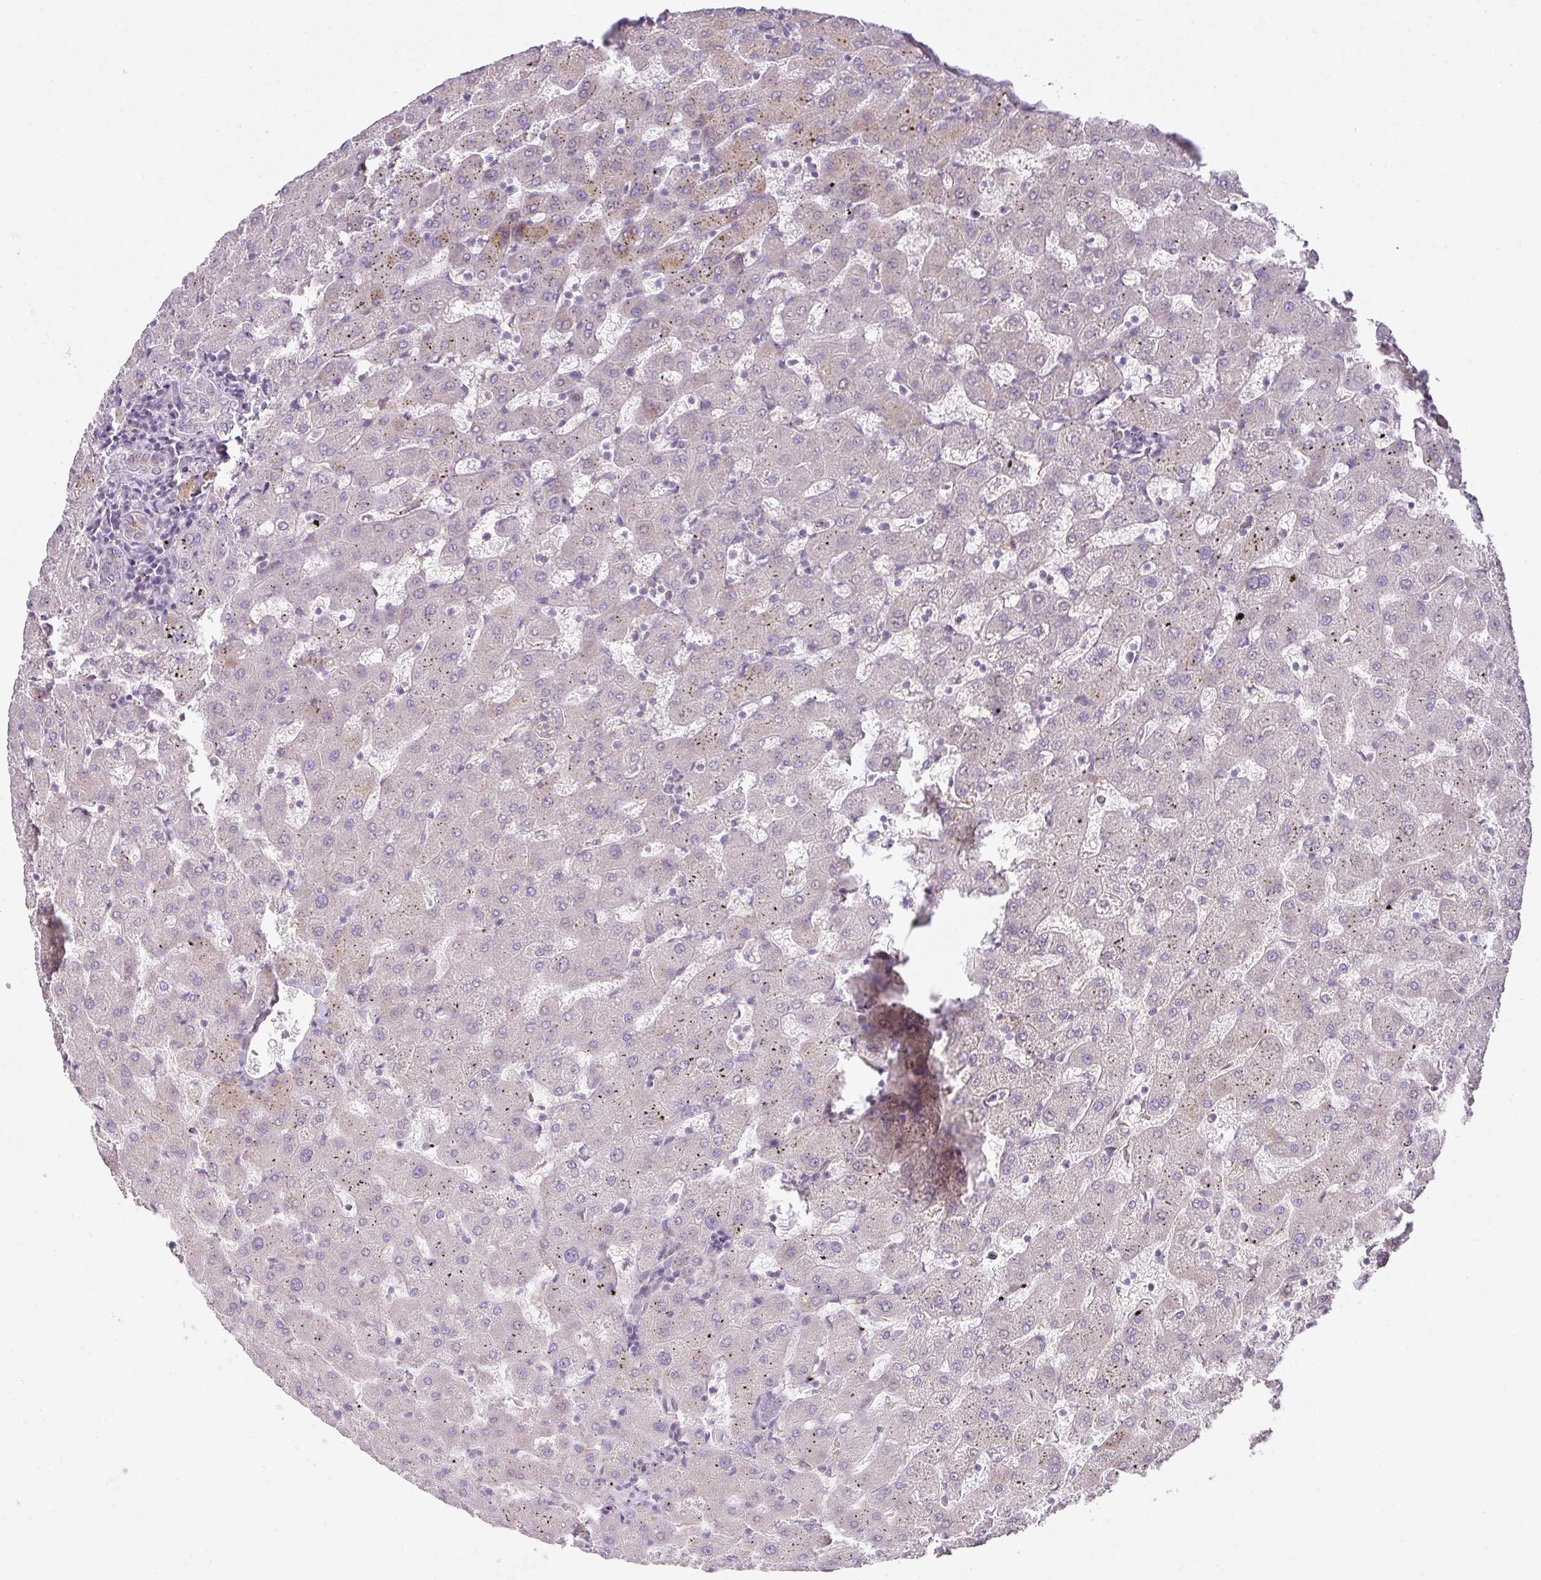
{"staining": {"intensity": "negative", "quantity": "none", "location": "none"}, "tissue": "liver", "cell_type": "Cholangiocytes", "image_type": "normal", "snomed": [{"axis": "morphology", "description": "Normal tissue, NOS"}, {"axis": "topography", "description": "Liver"}], "caption": "Immunohistochemistry photomicrograph of unremarkable liver stained for a protein (brown), which reveals no expression in cholangiocytes. The staining was performed using DAB (3,3'-diaminobenzidine) to visualize the protein expression in brown, while the nuclei were stained in blue with hematoxylin (Magnification: 20x).", "gene": "ATP8B2", "patient": {"sex": "female", "age": 63}}